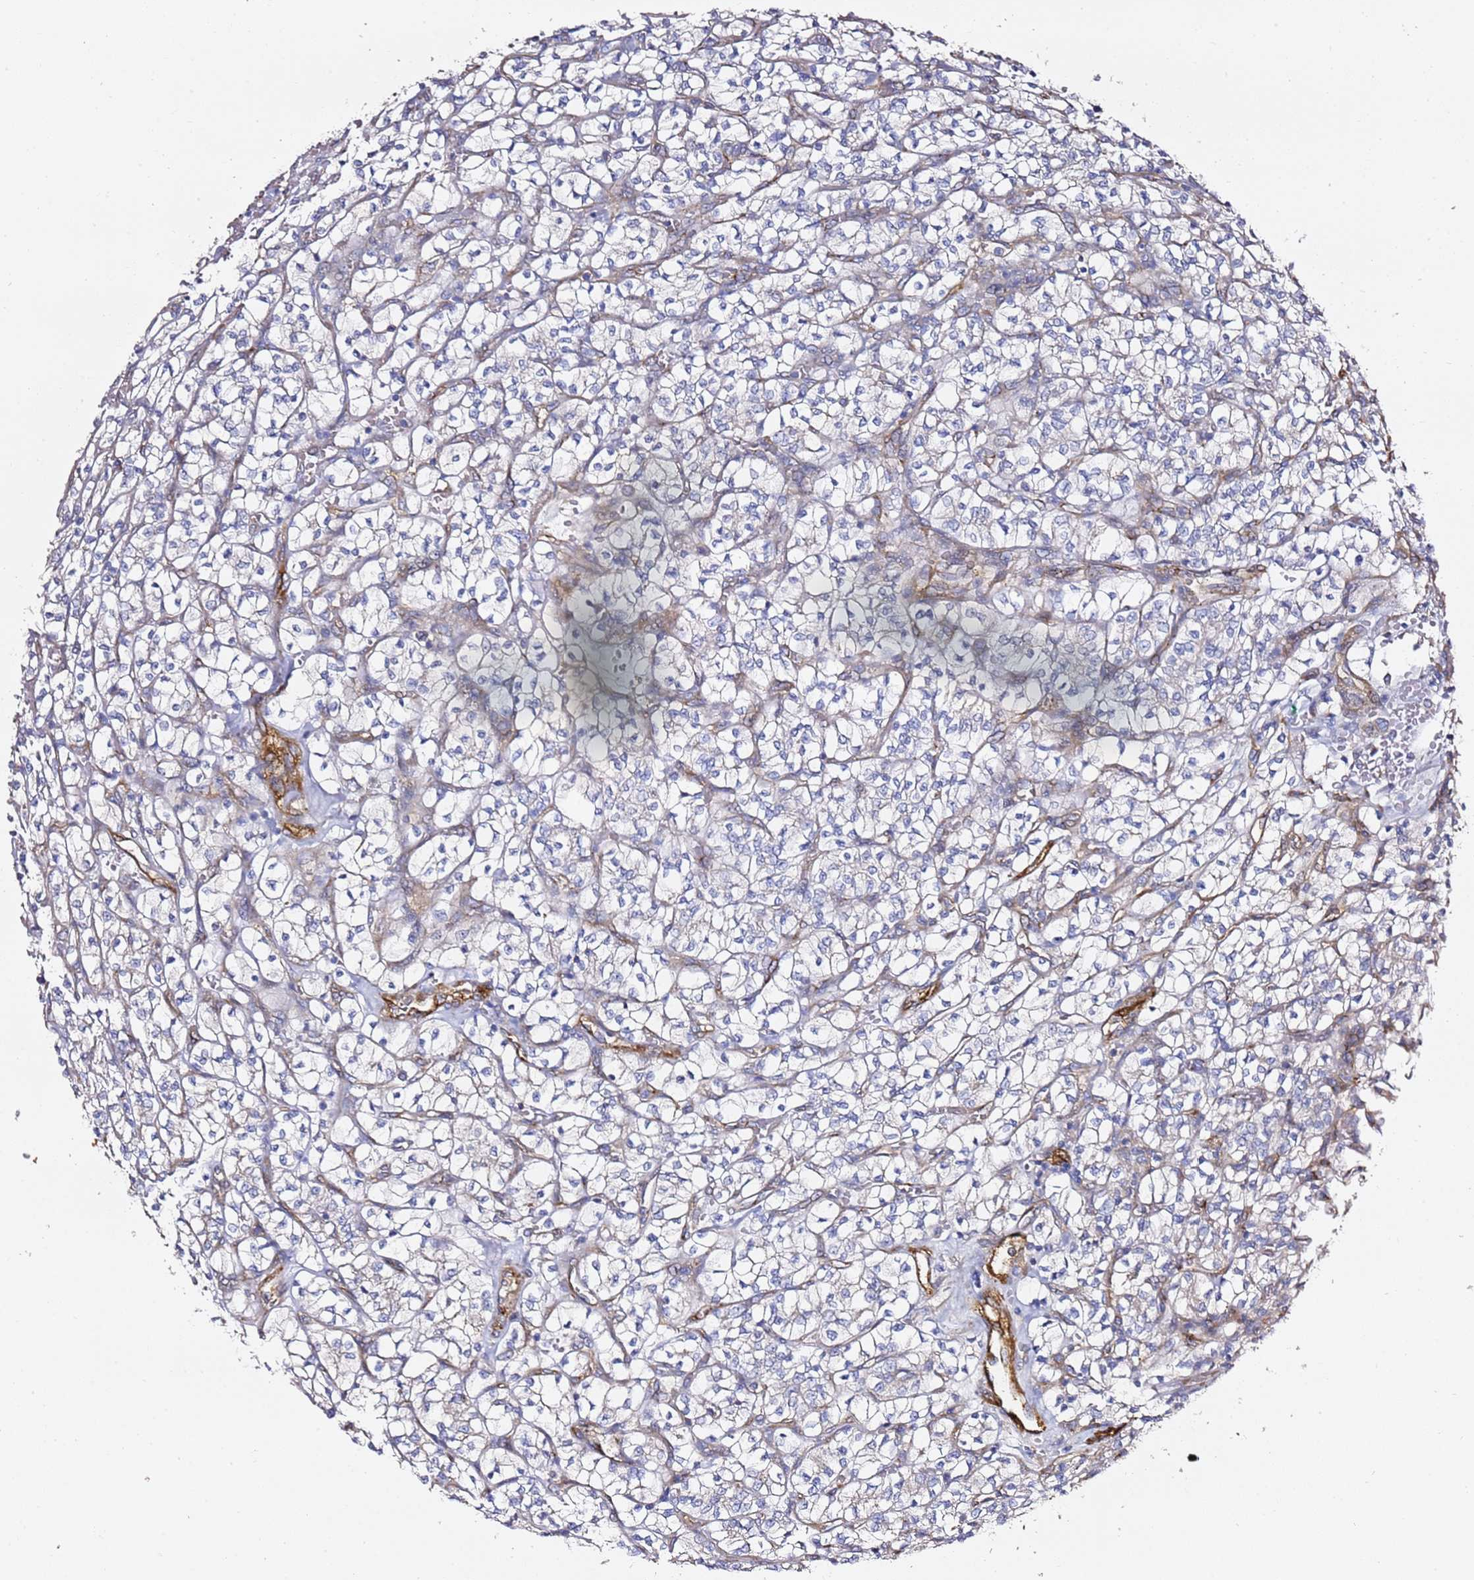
{"staining": {"intensity": "negative", "quantity": "none", "location": "none"}, "tissue": "renal cancer", "cell_type": "Tumor cells", "image_type": "cancer", "snomed": [{"axis": "morphology", "description": "Adenocarcinoma, NOS"}, {"axis": "topography", "description": "Kidney"}], "caption": "Immunohistochemistry image of neoplastic tissue: human adenocarcinoma (renal) stained with DAB (3,3'-diaminobenzidine) exhibits no significant protein expression in tumor cells. (Stains: DAB immunohistochemistry (IHC) with hematoxylin counter stain, Microscopy: brightfield microscopy at high magnification).", "gene": "EPS8L1", "patient": {"sex": "female", "age": 64}}